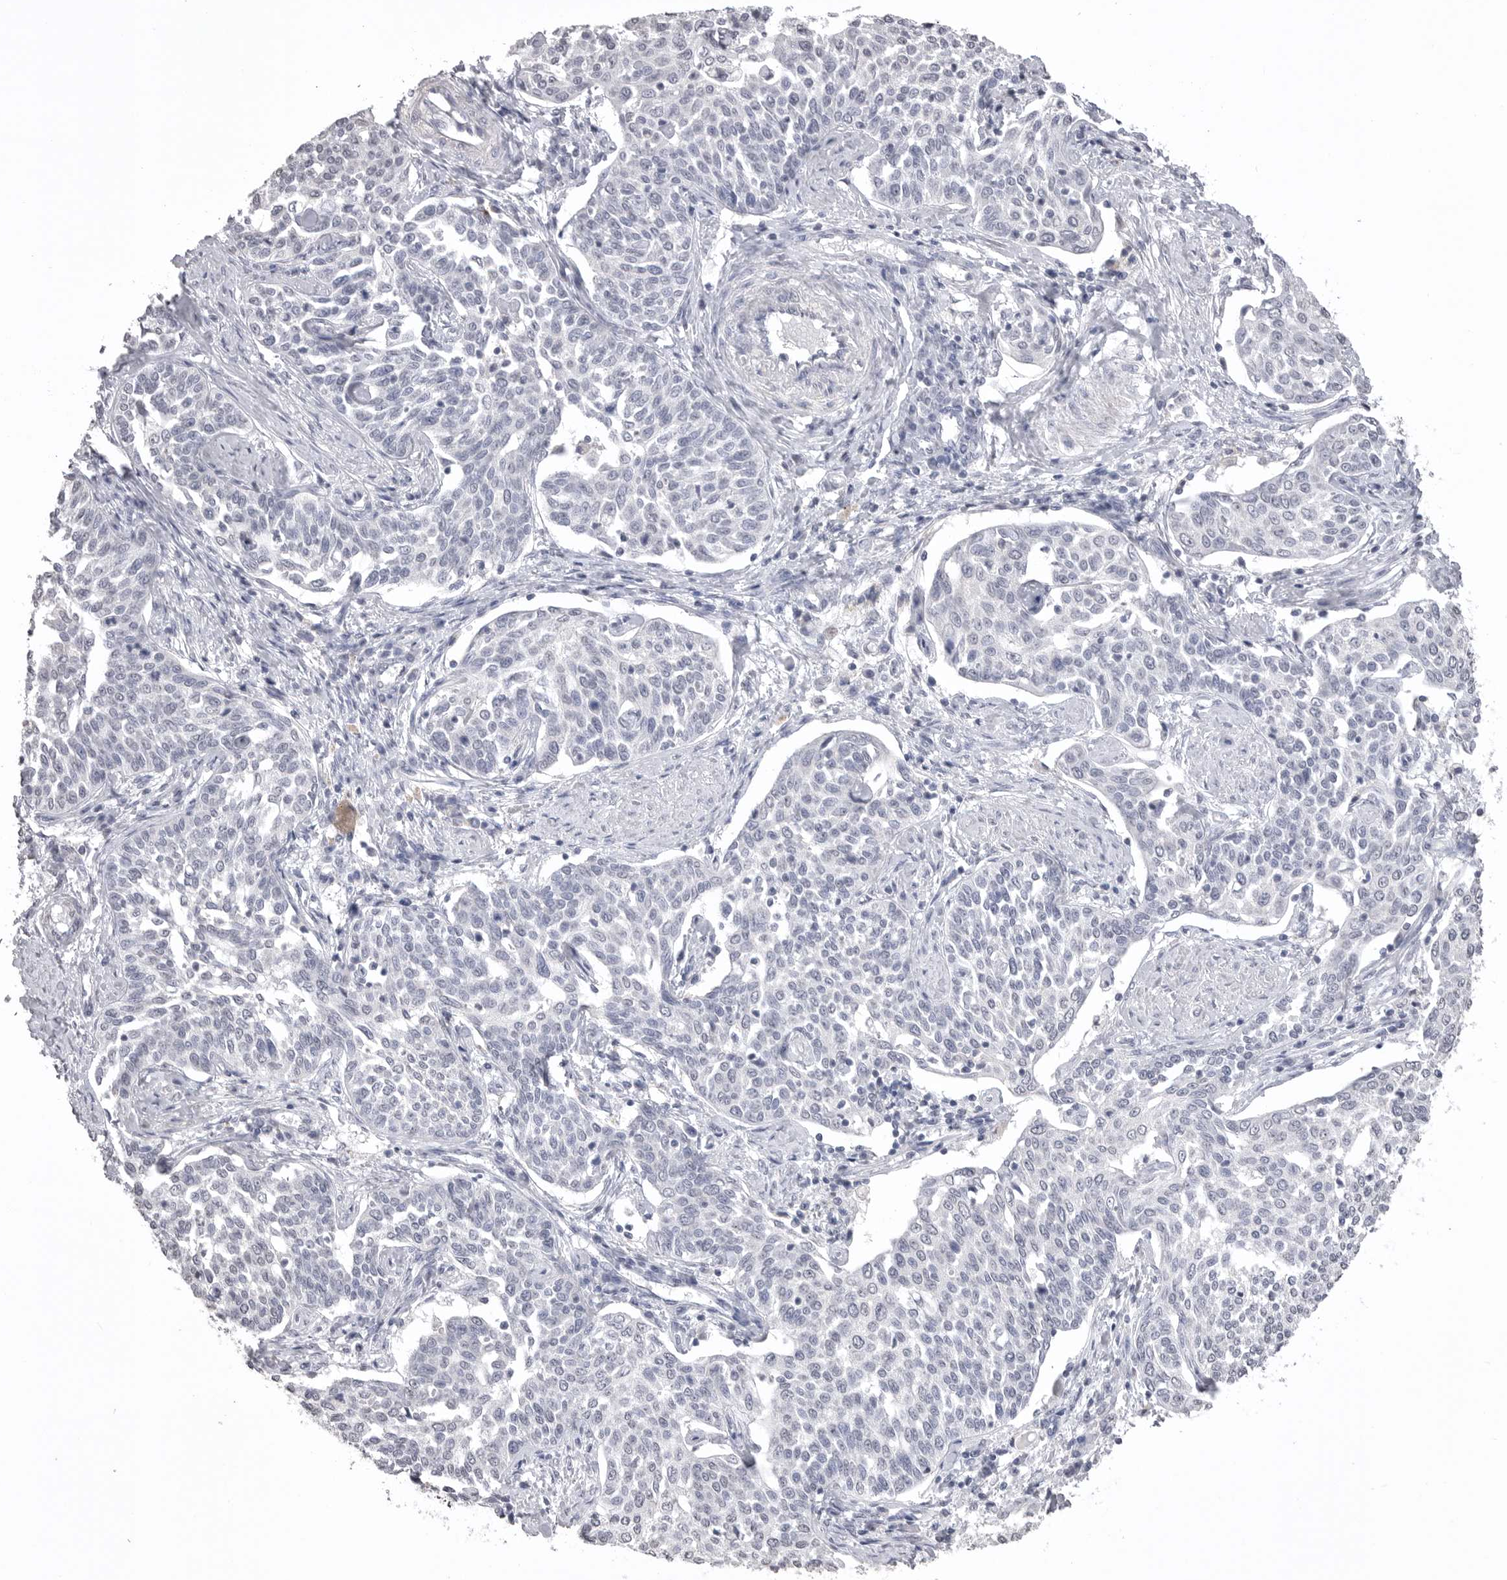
{"staining": {"intensity": "negative", "quantity": "none", "location": "none"}, "tissue": "cervical cancer", "cell_type": "Tumor cells", "image_type": "cancer", "snomed": [{"axis": "morphology", "description": "Squamous cell carcinoma, NOS"}, {"axis": "topography", "description": "Cervix"}], "caption": "This histopathology image is of cervical cancer (squamous cell carcinoma) stained with immunohistochemistry to label a protein in brown with the nuclei are counter-stained blue. There is no expression in tumor cells.", "gene": "ICAM5", "patient": {"sex": "female", "age": 34}}